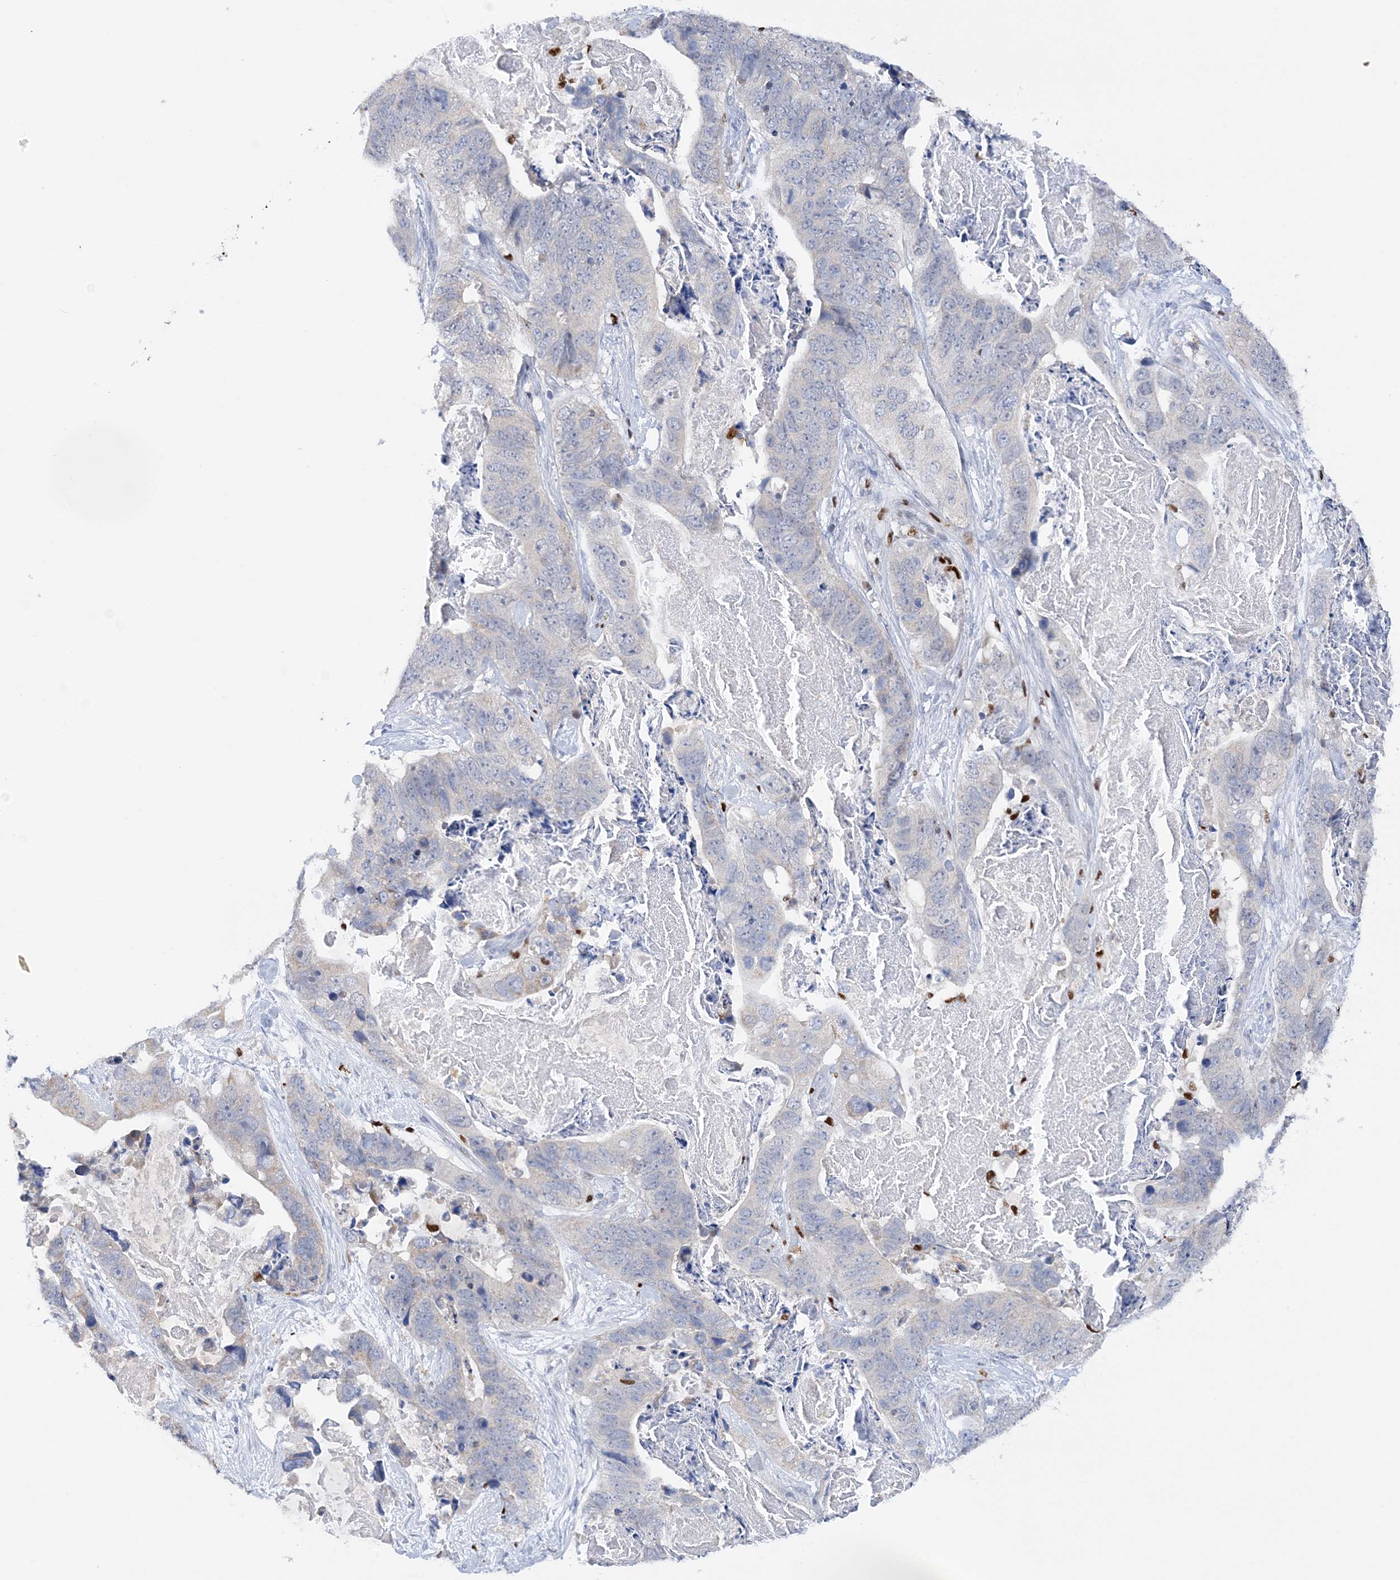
{"staining": {"intensity": "negative", "quantity": "none", "location": "none"}, "tissue": "stomach cancer", "cell_type": "Tumor cells", "image_type": "cancer", "snomed": [{"axis": "morphology", "description": "Adenocarcinoma, NOS"}, {"axis": "topography", "description": "Stomach"}], "caption": "High power microscopy micrograph of an immunohistochemistry (IHC) image of stomach adenocarcinoma, revealing no significant positivity in tumor cells.", "gene": "NIT2", "patient": {"sex": "female", "age": 89}}